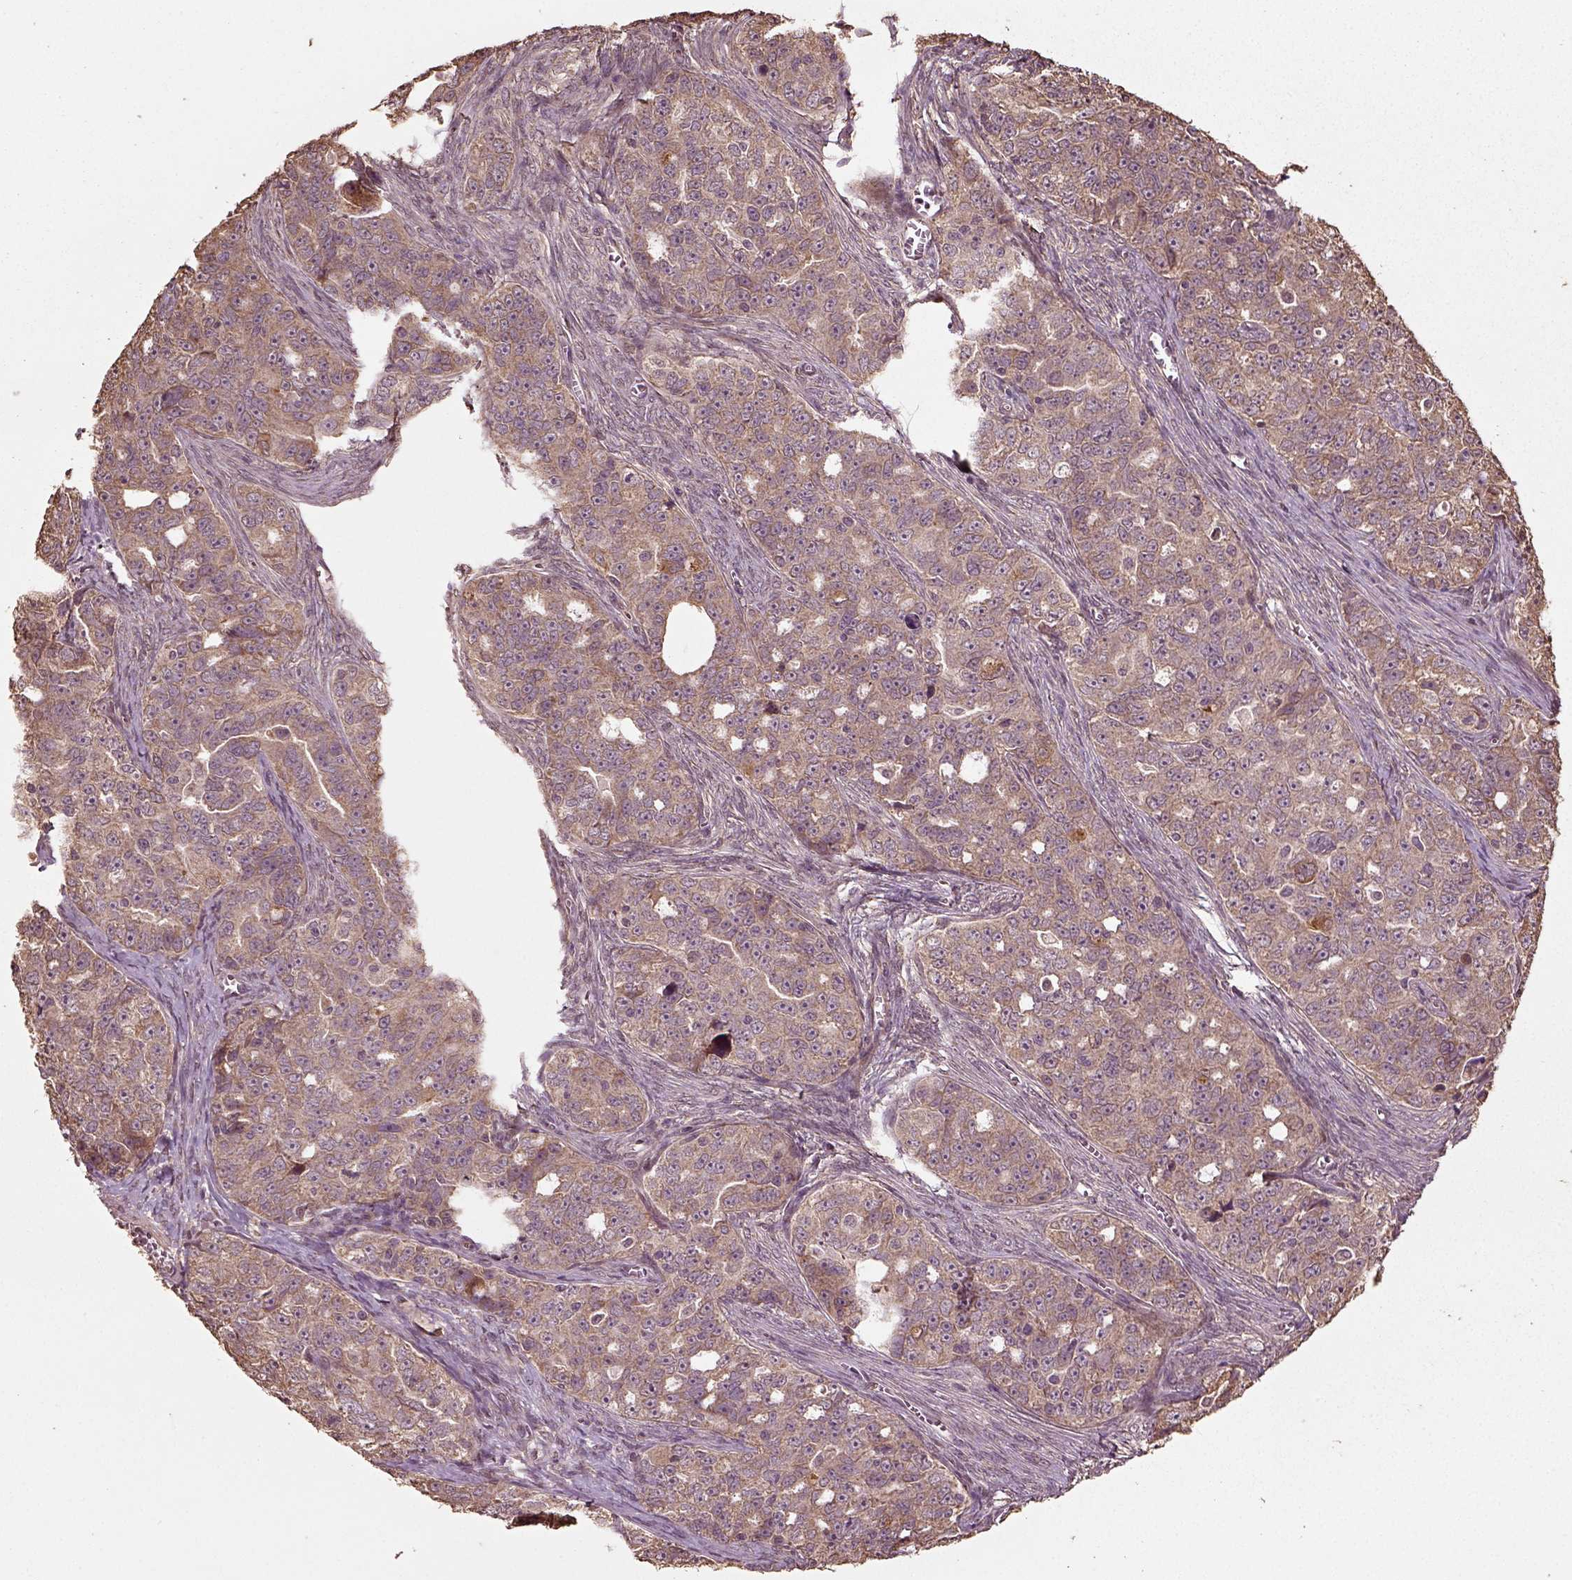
{"staining": {"intensity": "weak", "quantity": ">75%", "location": "cytoplasmic/membranous"}, "tissue": "ovarian cancer", "cell_type": "Tumor cells", "image_type": "cancer", "snomed": [{"axis": "morphology", "description": "Cystadenocarcinoma, serous, NOS"}, {"axis": "topography", "description": "Ovary"}], "caption": "Serous cystadenocarcinoma (ovarian) tissue demonstrates weak cytoplasmic/membranous staining in approximately >75% of tumor cells", "gene": "ERV3-1", "patient": {"sex": "female", "age": 51}}